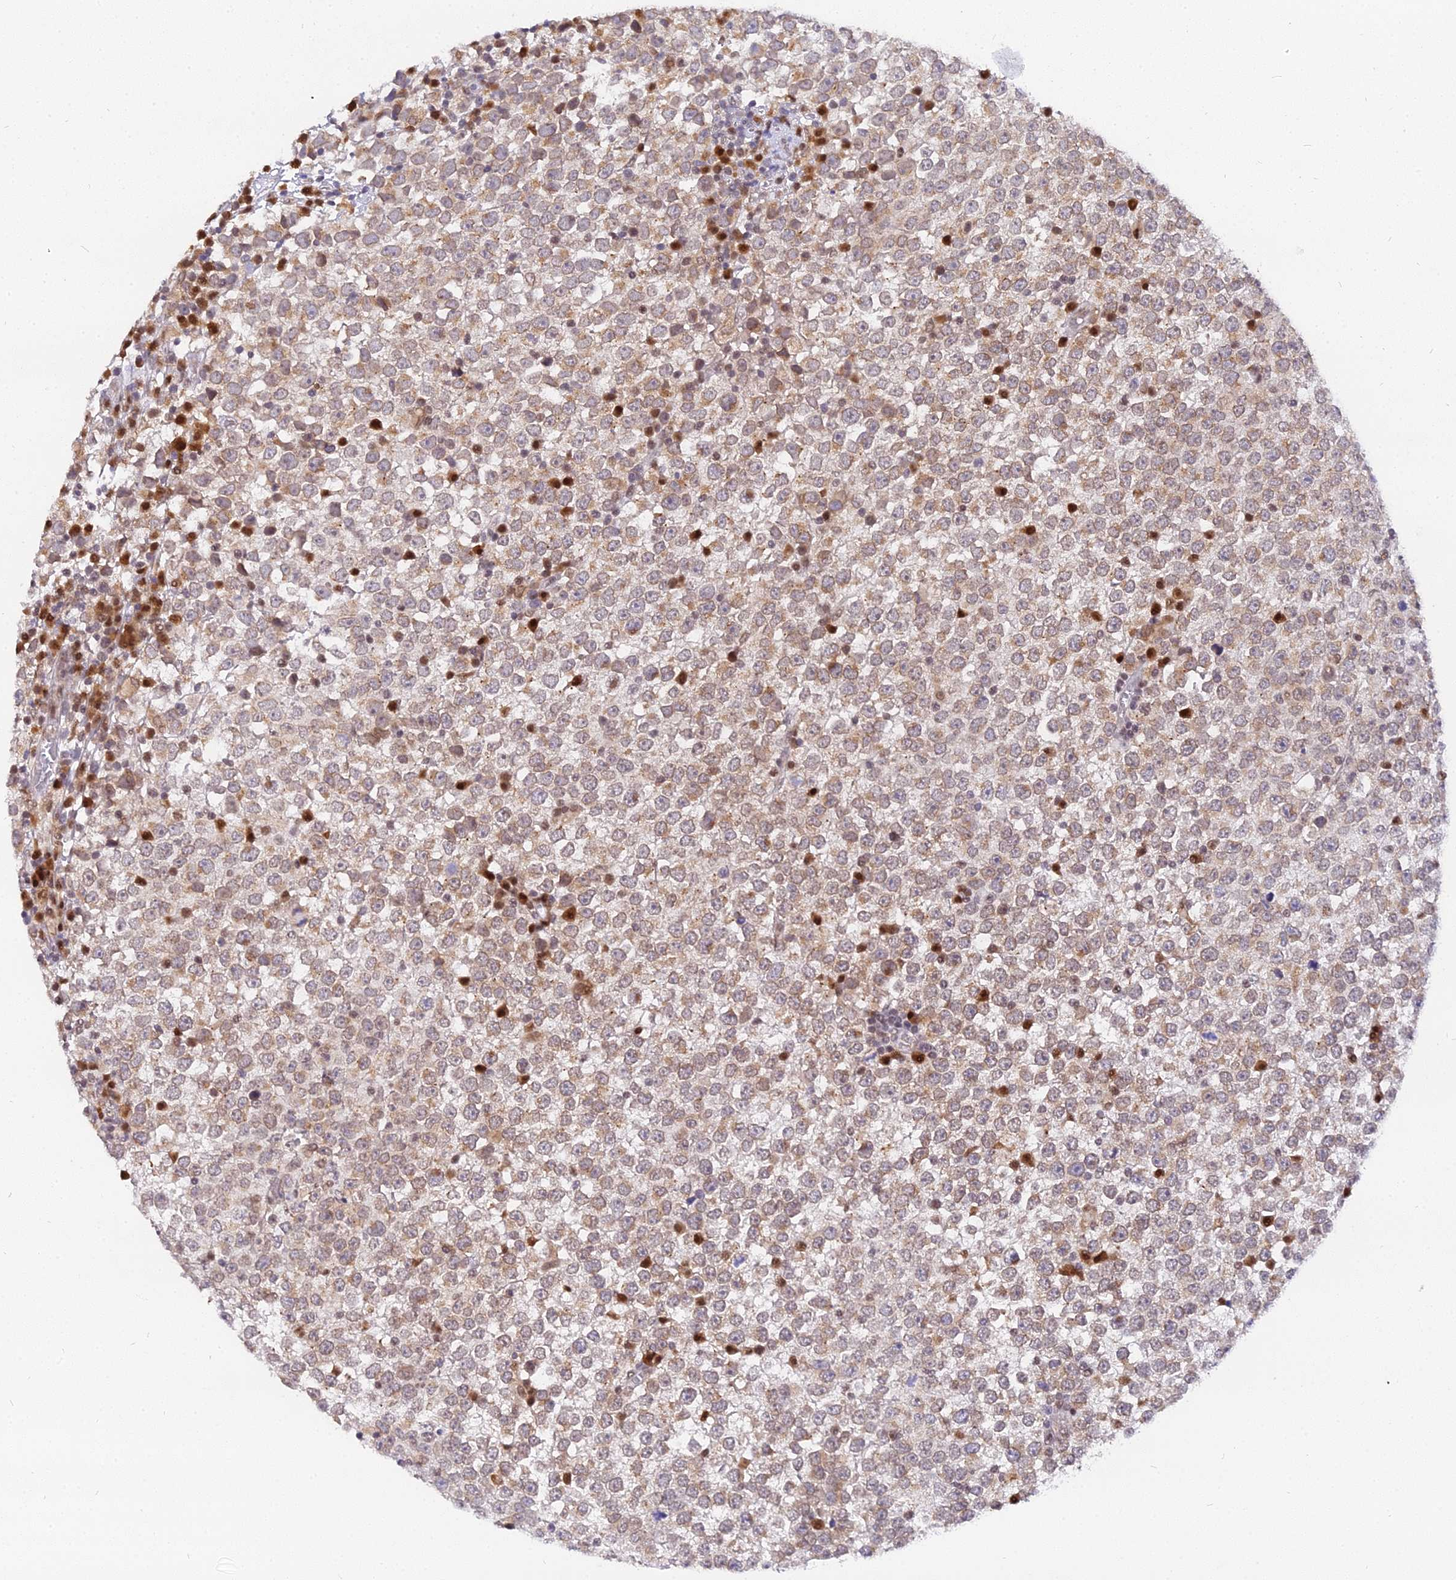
{"staining": {"intensity": "weak", "quantity": ">75%", "location": "cytoplasmic/membranous"}, "tissue": "testis cancer", "cell_type": "Tumor cells", "image_type": "cancer", "snomed": [{"axis": "morphology", "description": "Seminoma, NOS"}, {"axis": "topography", "description": "Testis"}], "caption": "Immunohistochemical staining of testis cancer shows low levels of weak cytoplasmic/membranous positivity in approximately >75% of tumor cells. (Stains: DAB (3,3'-diaminobenzidine) in brown, nuclei in blue, Microscopy: brightfield microscopy at high magnification).", "gene": "RNF121", "patient": {"sex": "male", "age": 65}}